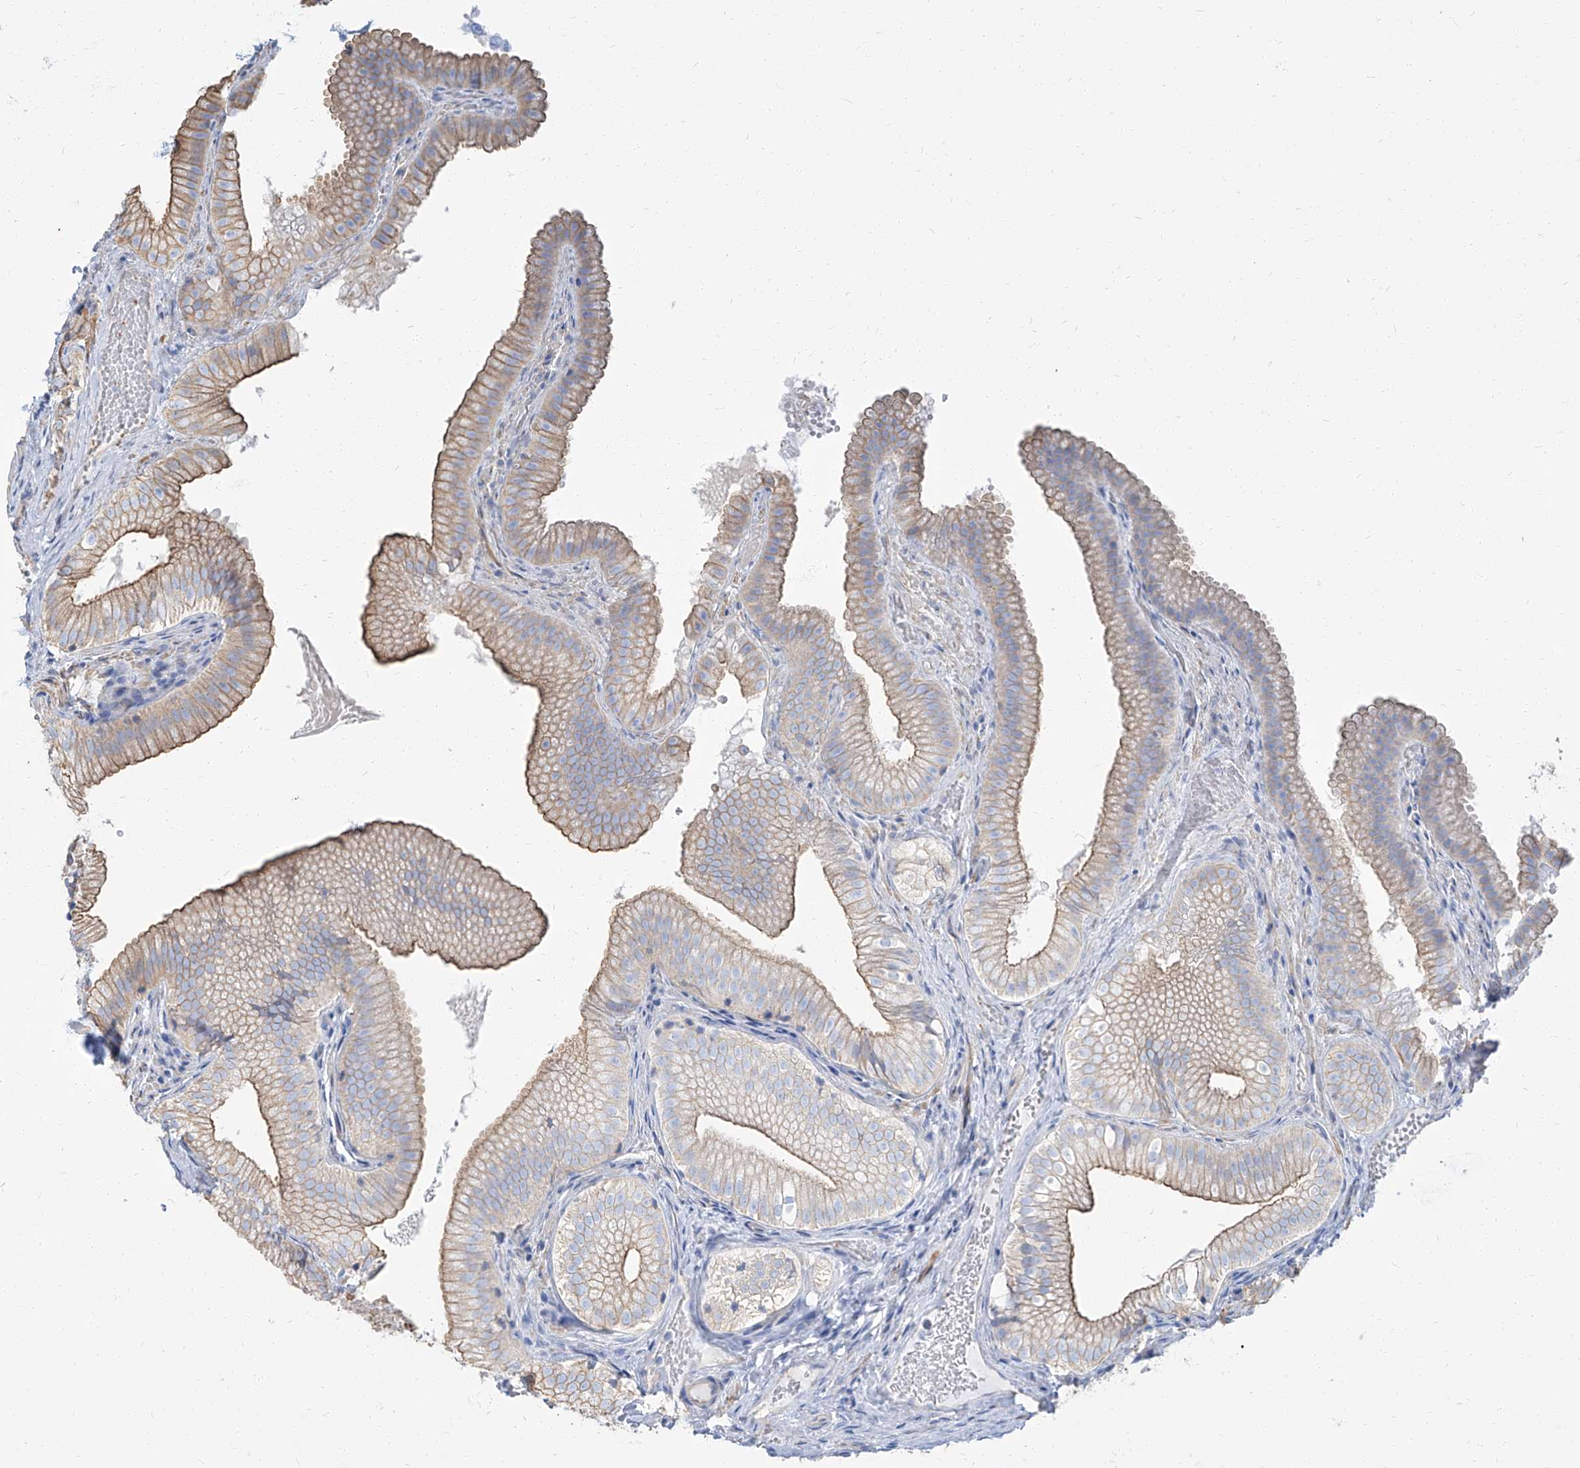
{"staining": {"intensity": "moderate", "quantity": ">75%", "location": "cytoplasmic/membranous"}, "tissue": "gallbladder", "cell_type": "Glandular cells", "image_type": "normal", "snomed": [{"axis": "morphology", "description": "Normal tissue, NOS"}, {"axis": "topography", "description": "Gallbladder"}], "caption": "Immunohistochemistry (IHC) (DAB) staining of normal gallbladder demonstrates moderate cytoplasmic/membranous protein expression in about >75% of glandular cells. (DAB IHC with brightfield microscopy, high magnification).", "gene": "TXLNB", "patient": {"sex": "female", "age": 30}}